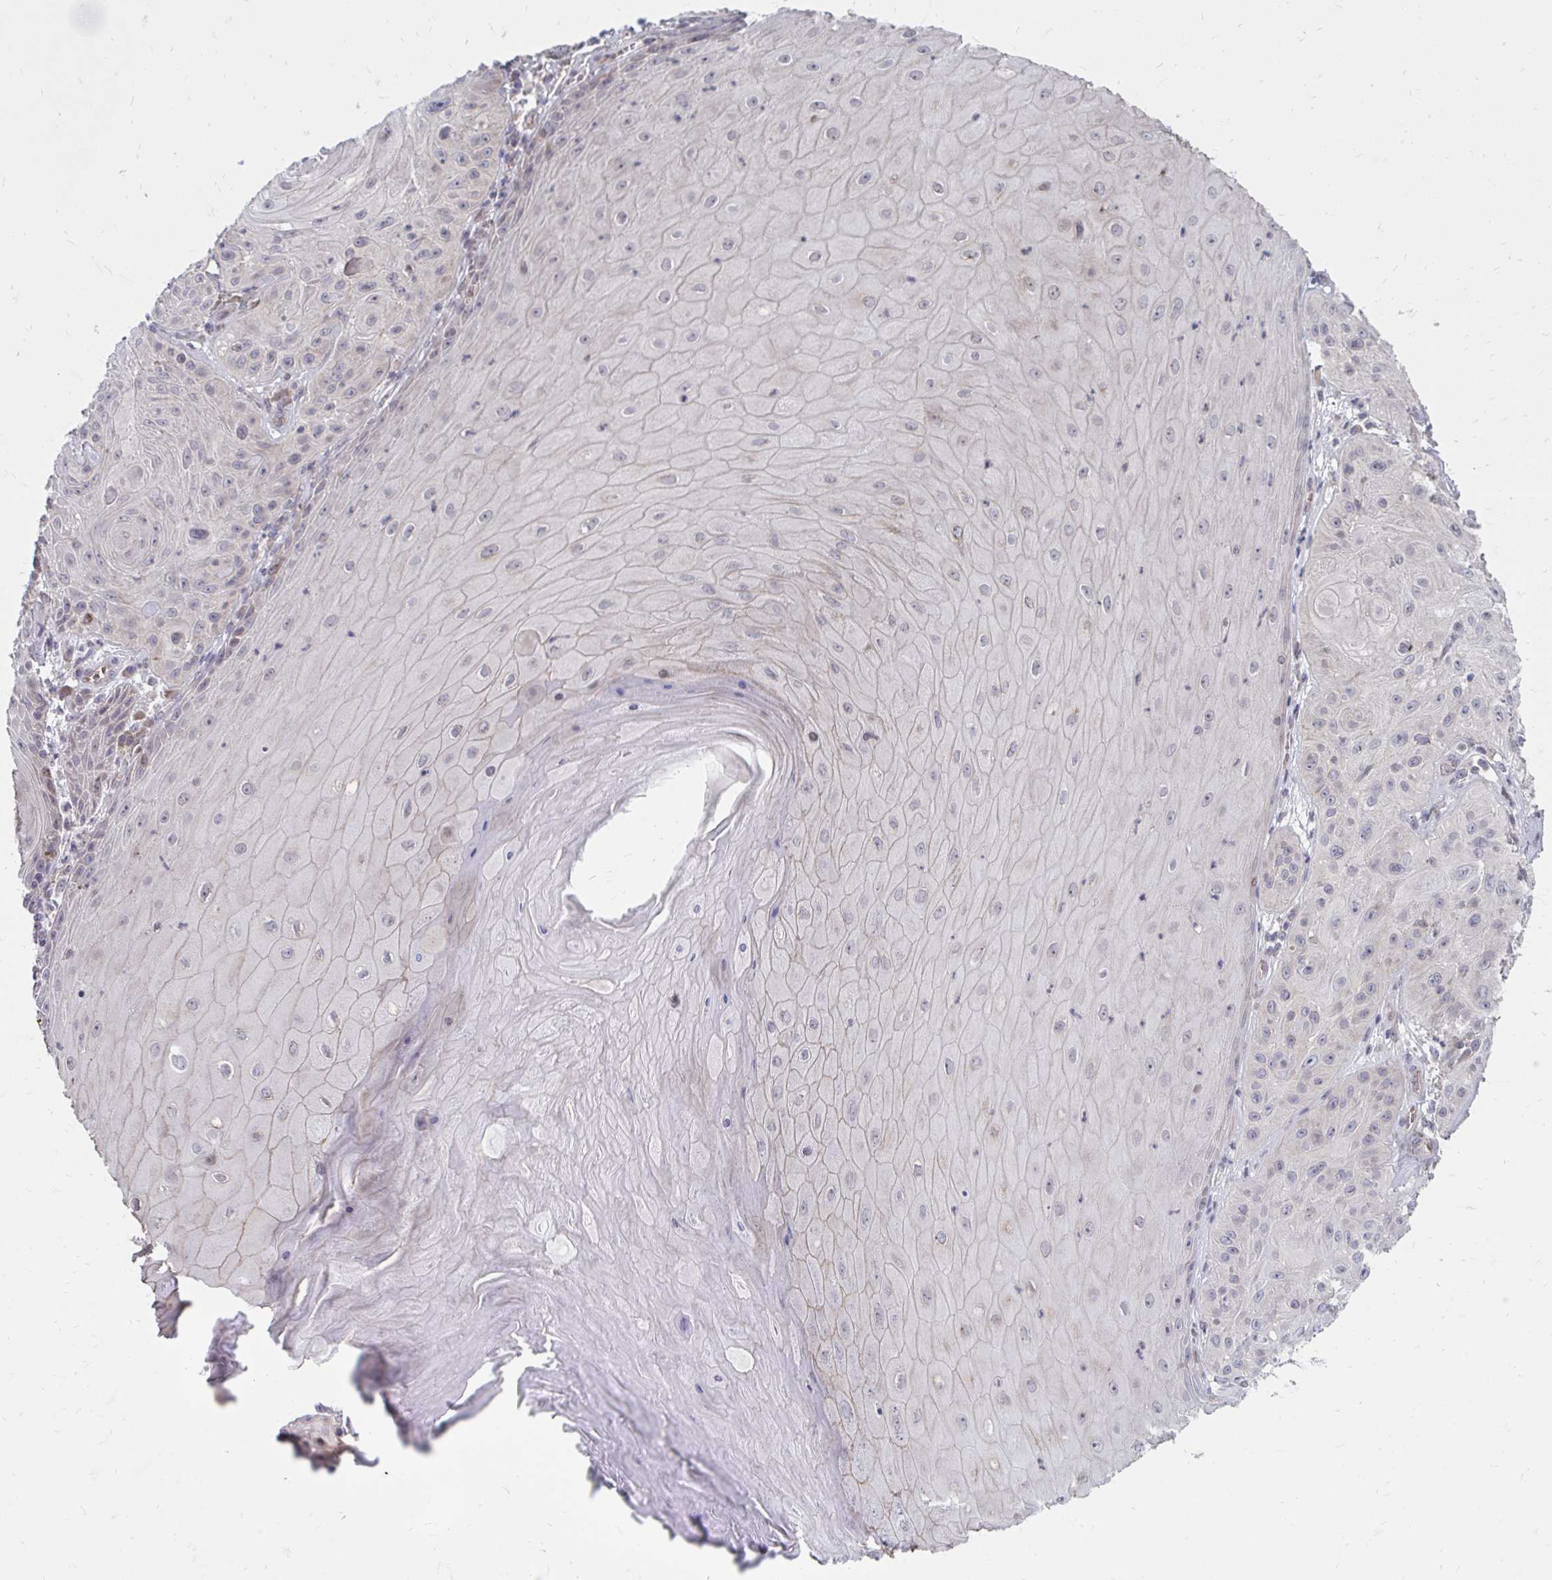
{"staining": {"intensity": "negative", "quantity": "none", "location": "none"}, "tissue": "skin cancer", "cell_type": "Tumor cells", "image_type": "cancer", "snomed": [{"axis": "morphology", "description": "Squamous cell carcinoma, NOS"}, {"axis": "topography", "description": "Skin"}], "caption": "Squamous cell carcinoma (skin) stained for a protein using immunohistochemistry (IHC) displays no positivity tumor cells.", "gene": "ITPR2", "patient": {"sex": "male", "age": 85}}